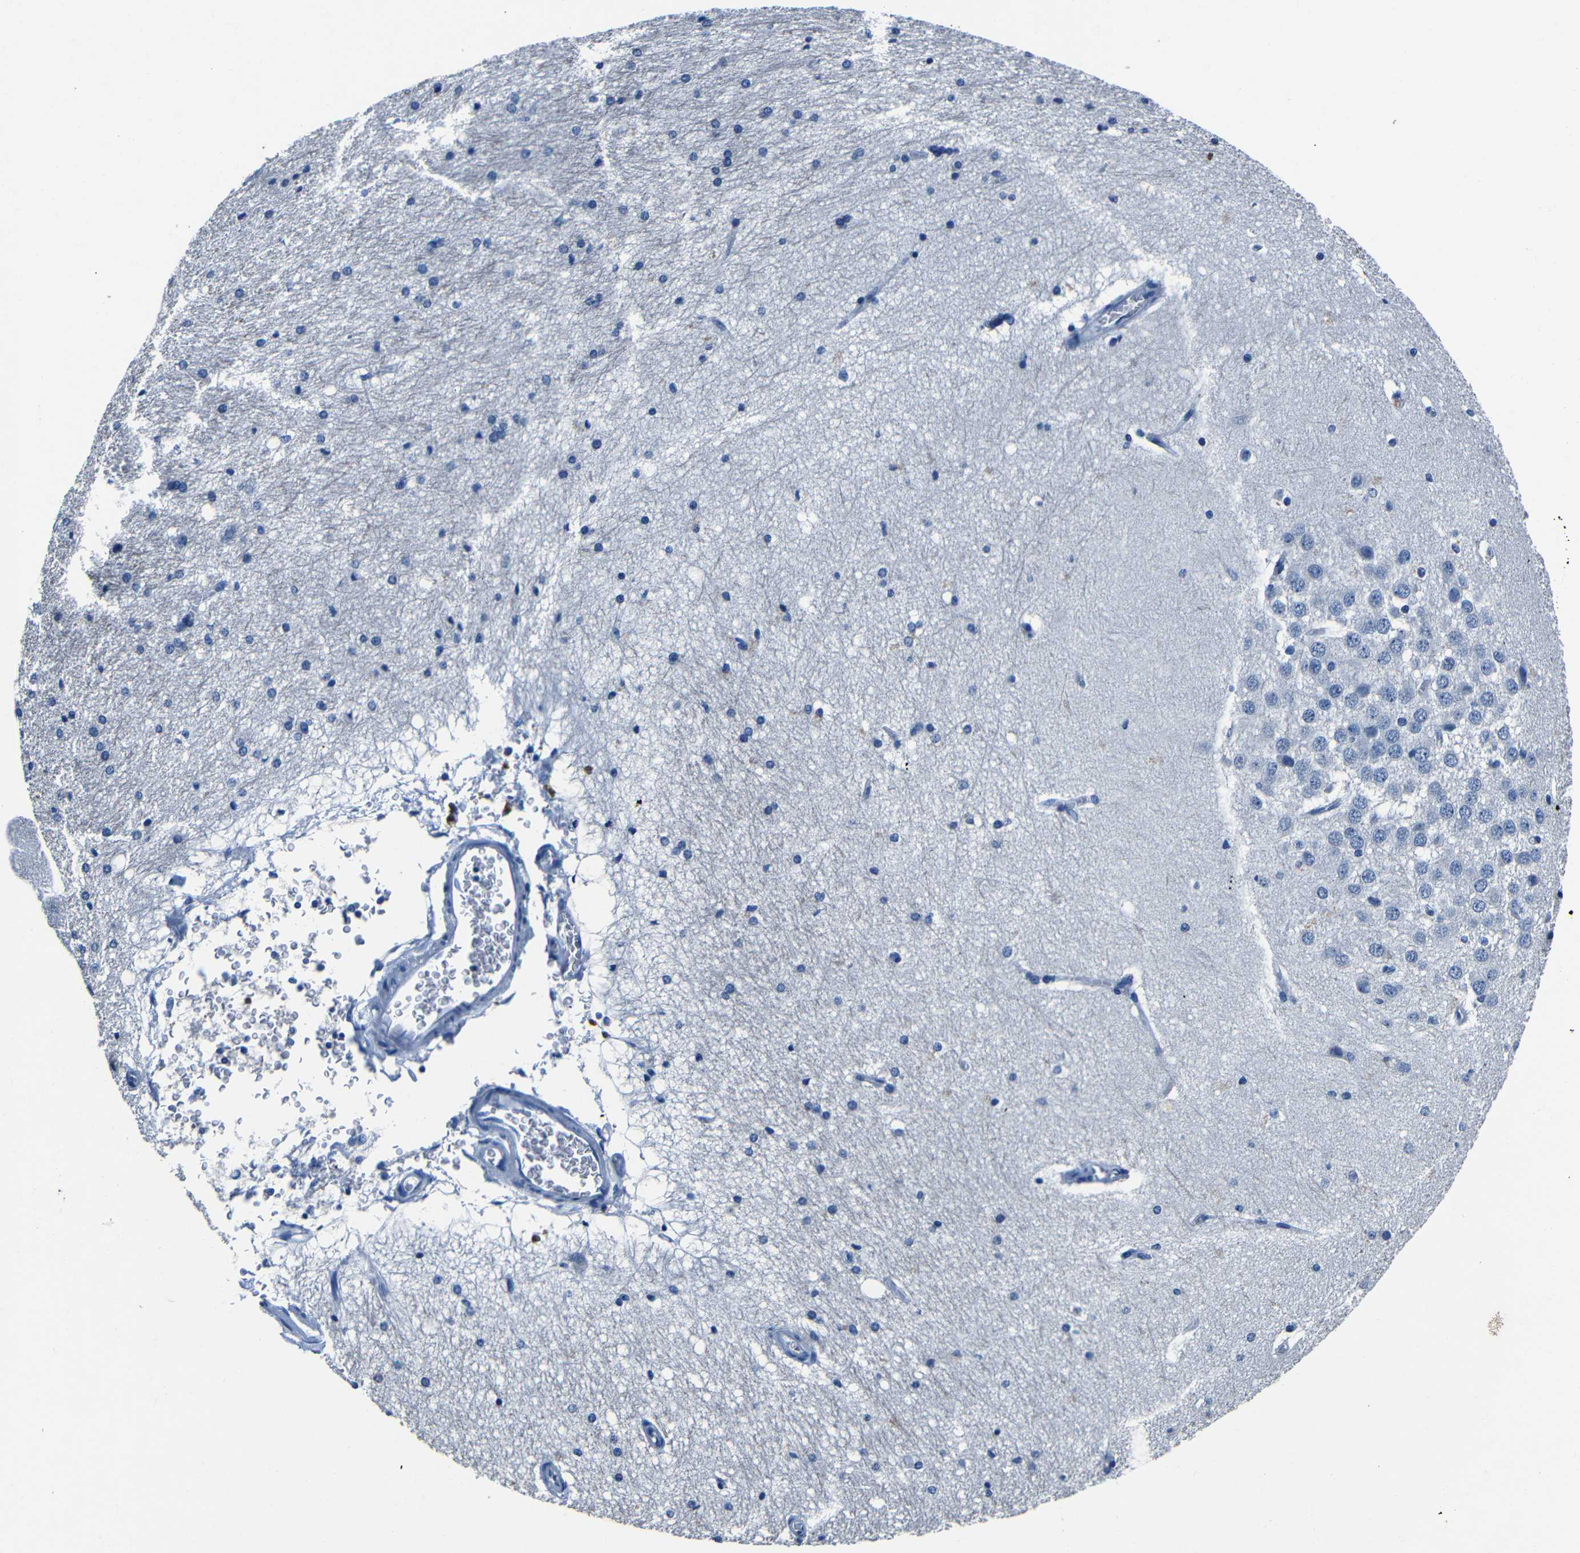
{"staining": {"intensity": "negative", "quantity": "none", "location": "none"}, "tissue": "hippocampus", "cell_type": "Glial cells", "image_type": "normal", "snomed": [{"axis": "morphology", "description": "Normal tissue, NOS"}, {"axis": "topography", "description": "Hippocampus"}], "caption": "Protein analysis of benign hippocampus exhibits no significant positivity in glial cells.", "gene": "NCMAP", "patient": {"sex": "female", "age": 19}}